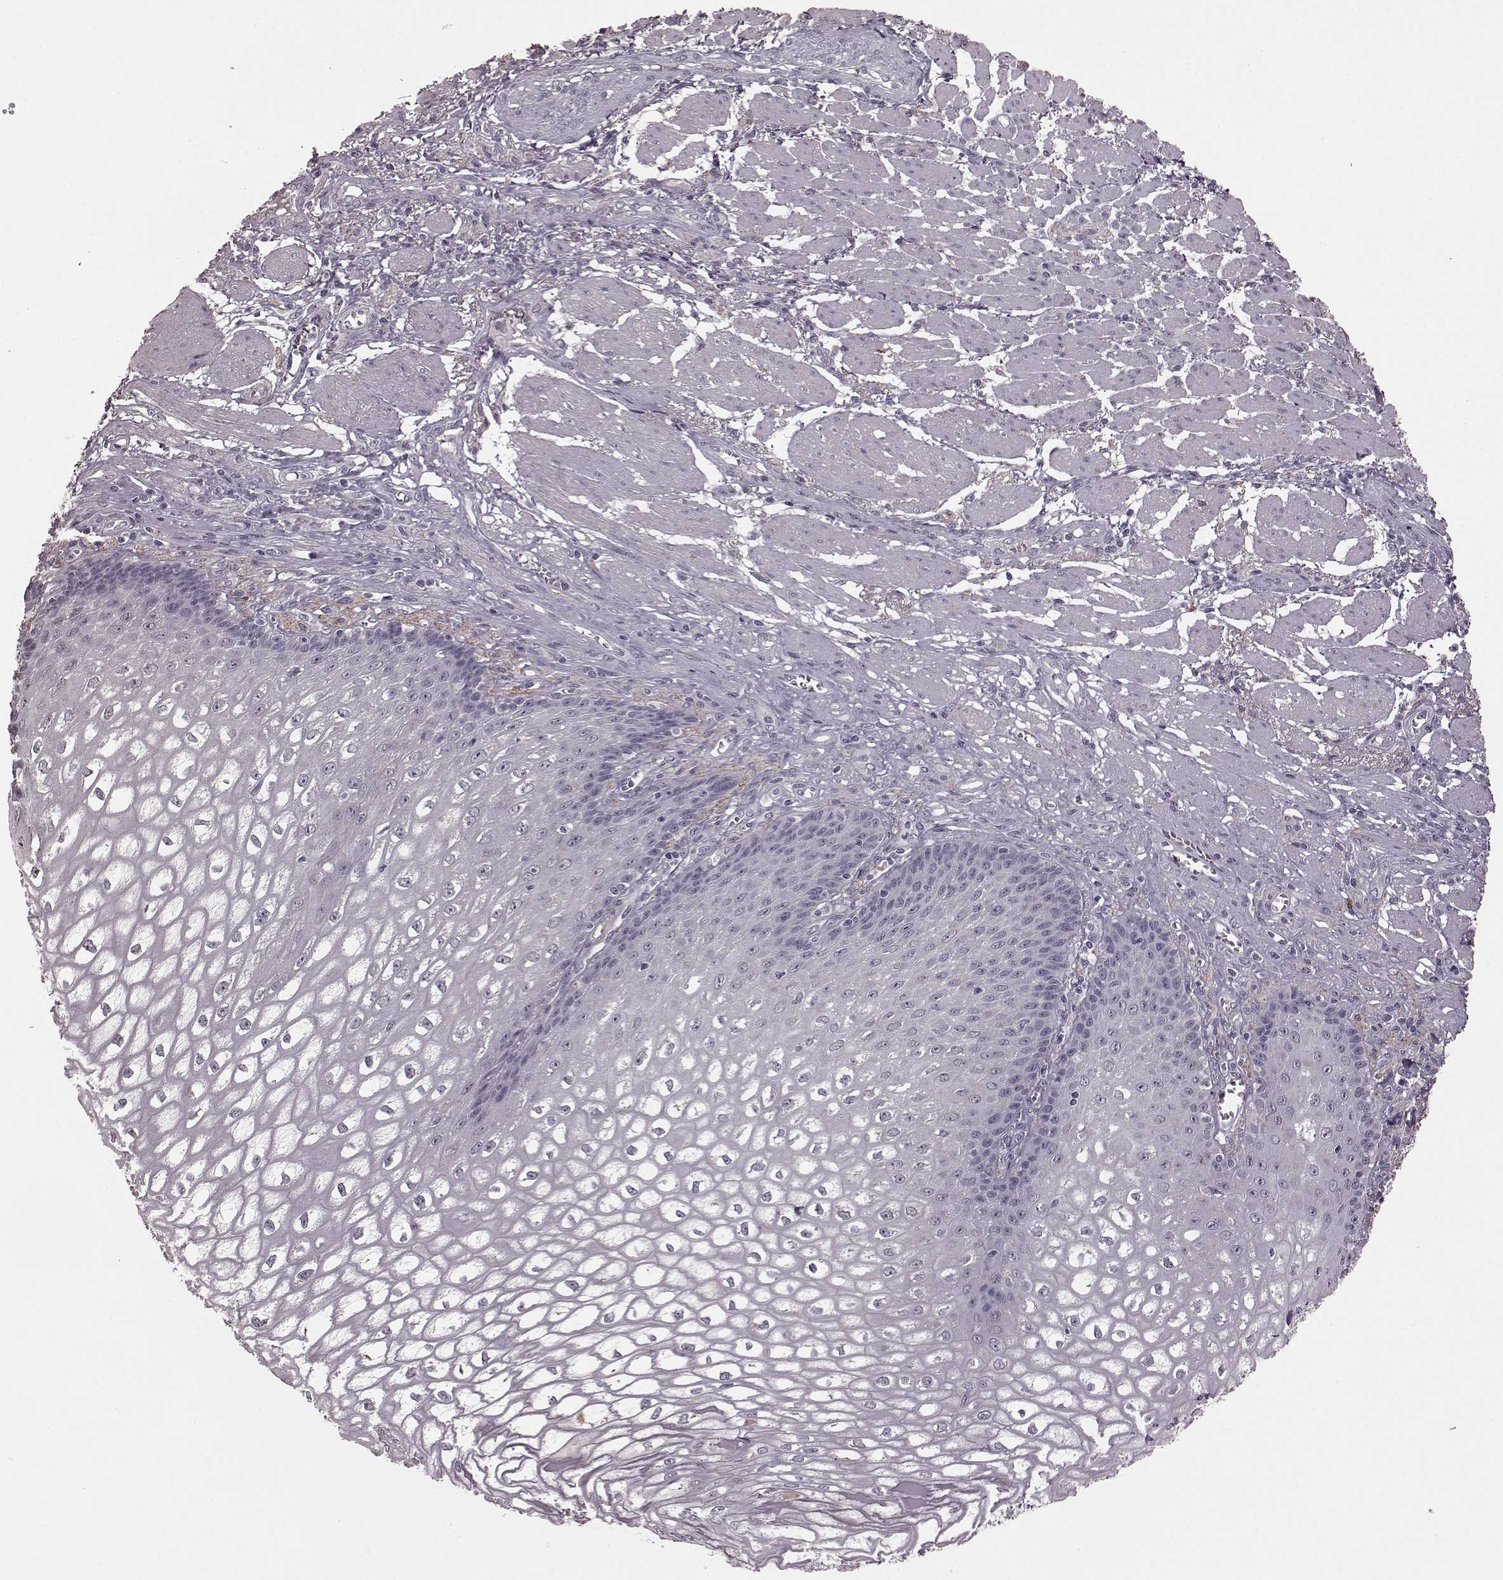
{"staining": {"intensity": "negative", "quantity": "none", "location": "none"}, "tissue": "esophagus", "cell_type": "Squamous epithelial cells", "image_type": "normal", "snomed": [{"axis": "morphology", "description": "Normal tissue, NOS"}, {"axis": "topography", "description": "Esophagus"}], "caption": "This is an immunohistochemistry (IHC) image of normal esophagus. There is no staining in squamous epithelial cells.", "gene": "FRRS1L", "patient": {"sex": "male", "age": 58}}